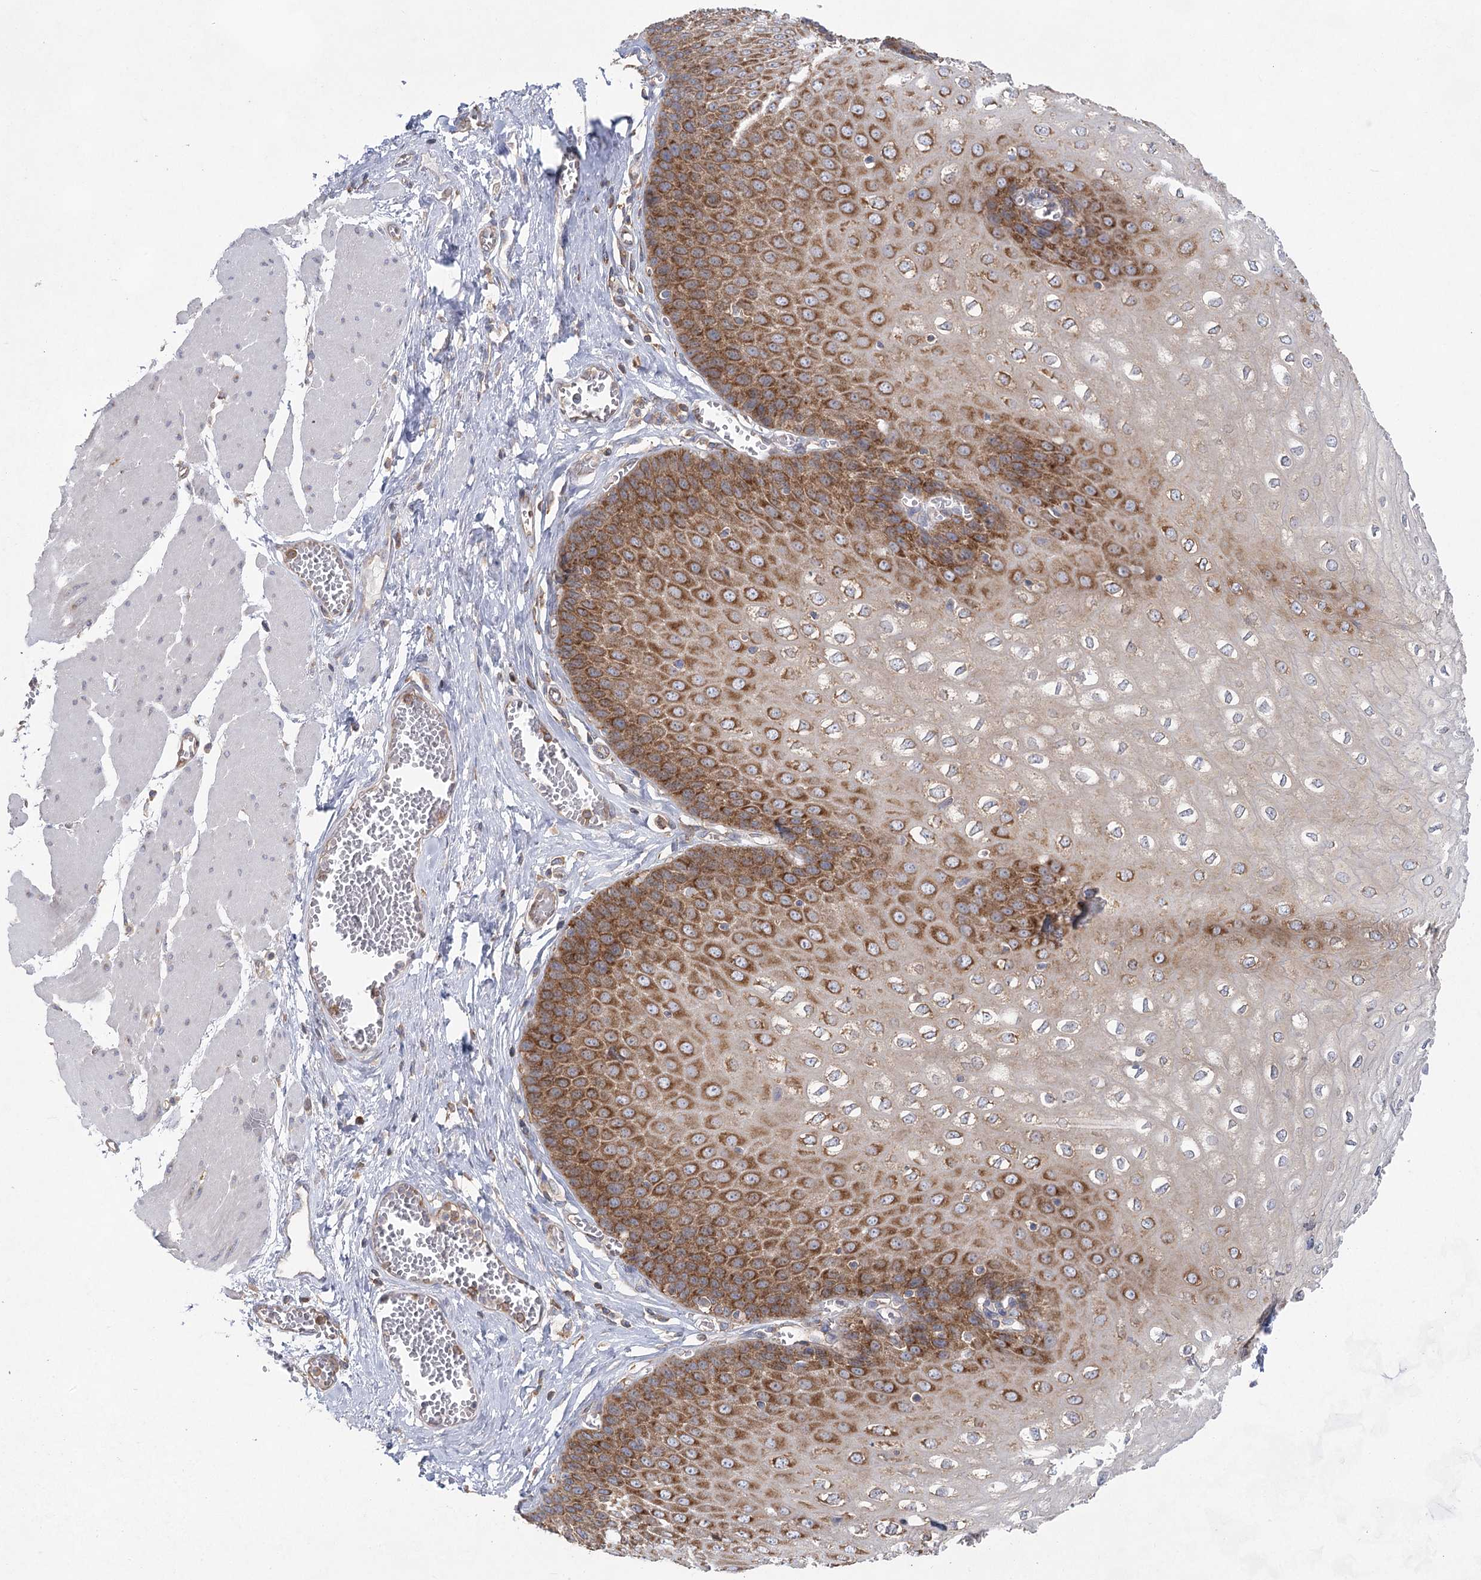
{"staining": {"intensity": "strong", "quantity": ">75%", "location": "cytoplasmic/membranous"}, "tissue": "esophagus", "cell_type": "Squamous epithelial cells", "image_type": "normal", "snomed": [{"axis": "morphology", "description": "Normal tissue, NOS"}, {"axis": "topography", "description": "Esophagus"}], "caption": "Squamous epithelial cells demonstrate high levels of strong cytoplasmic/membranous positivity in approximately >75% of cells in benign esophagus. The protein of interest is stained brown, and the nuclei are stained in blue (DAB (3,3'-diaminobenzidine) IHC with brightfield microscopy, high magnification).", "gene": "EIF3A", "patient": {"sex": "male", "age": 60}}